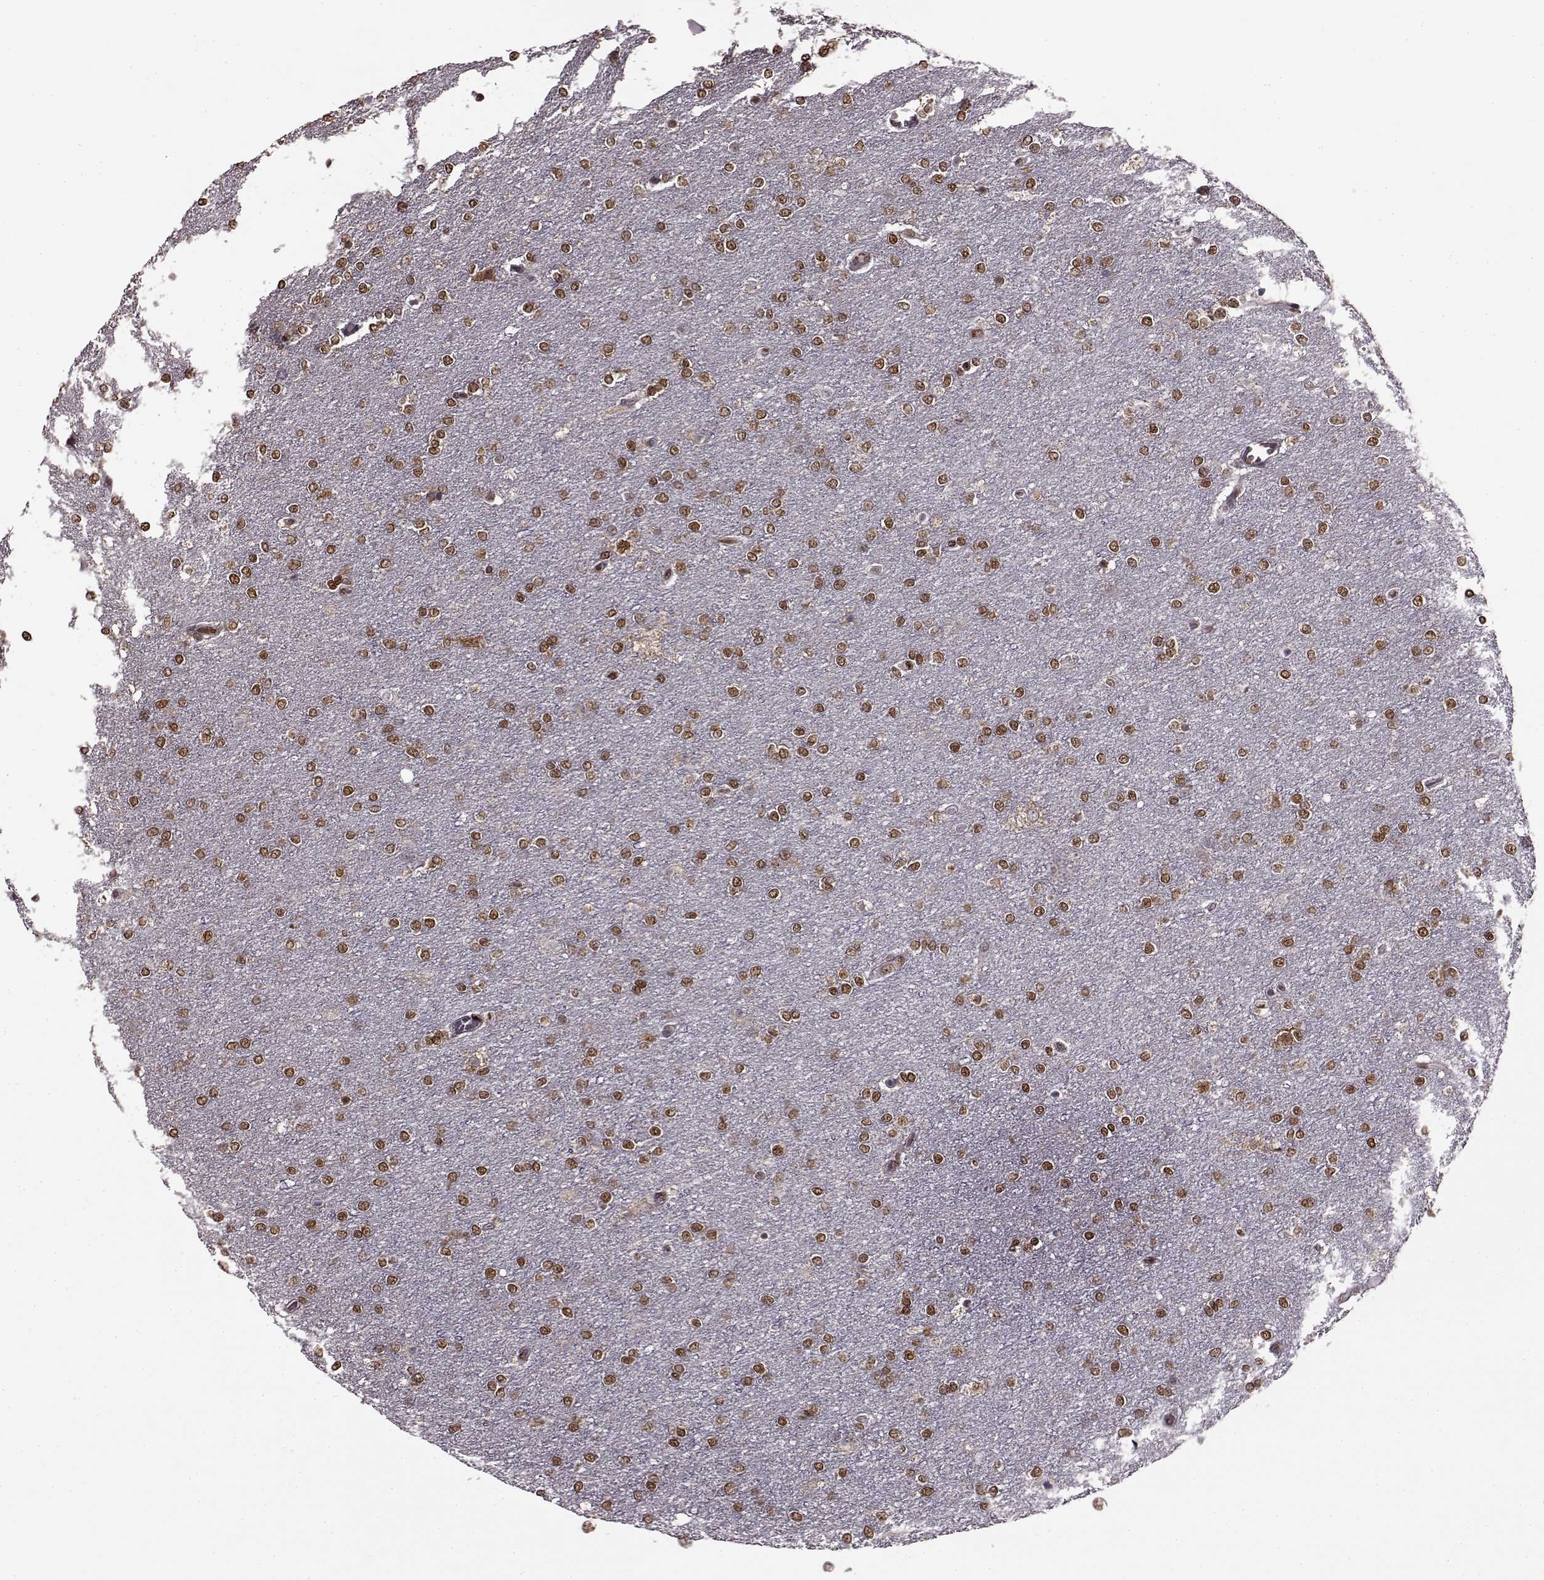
{"staining": {"intensity": "moderate", "quantity": ">75%", "location": "nuclear"}, "tissue": "glioma", "cell_type": "Tumor cells", "image_type": "cancer", "snomed": [{"axis": "morphology", "description": "Glioma, malignant, High grade"}, {"axis": "topography", "description": "Brain"}], "caption": "A medium amount of moderate nuclear staining is present in approximately >75% of tumor cells in glioma tissue.", "gene": "FTO", "patient": {"sex": "female", "age": 61}}